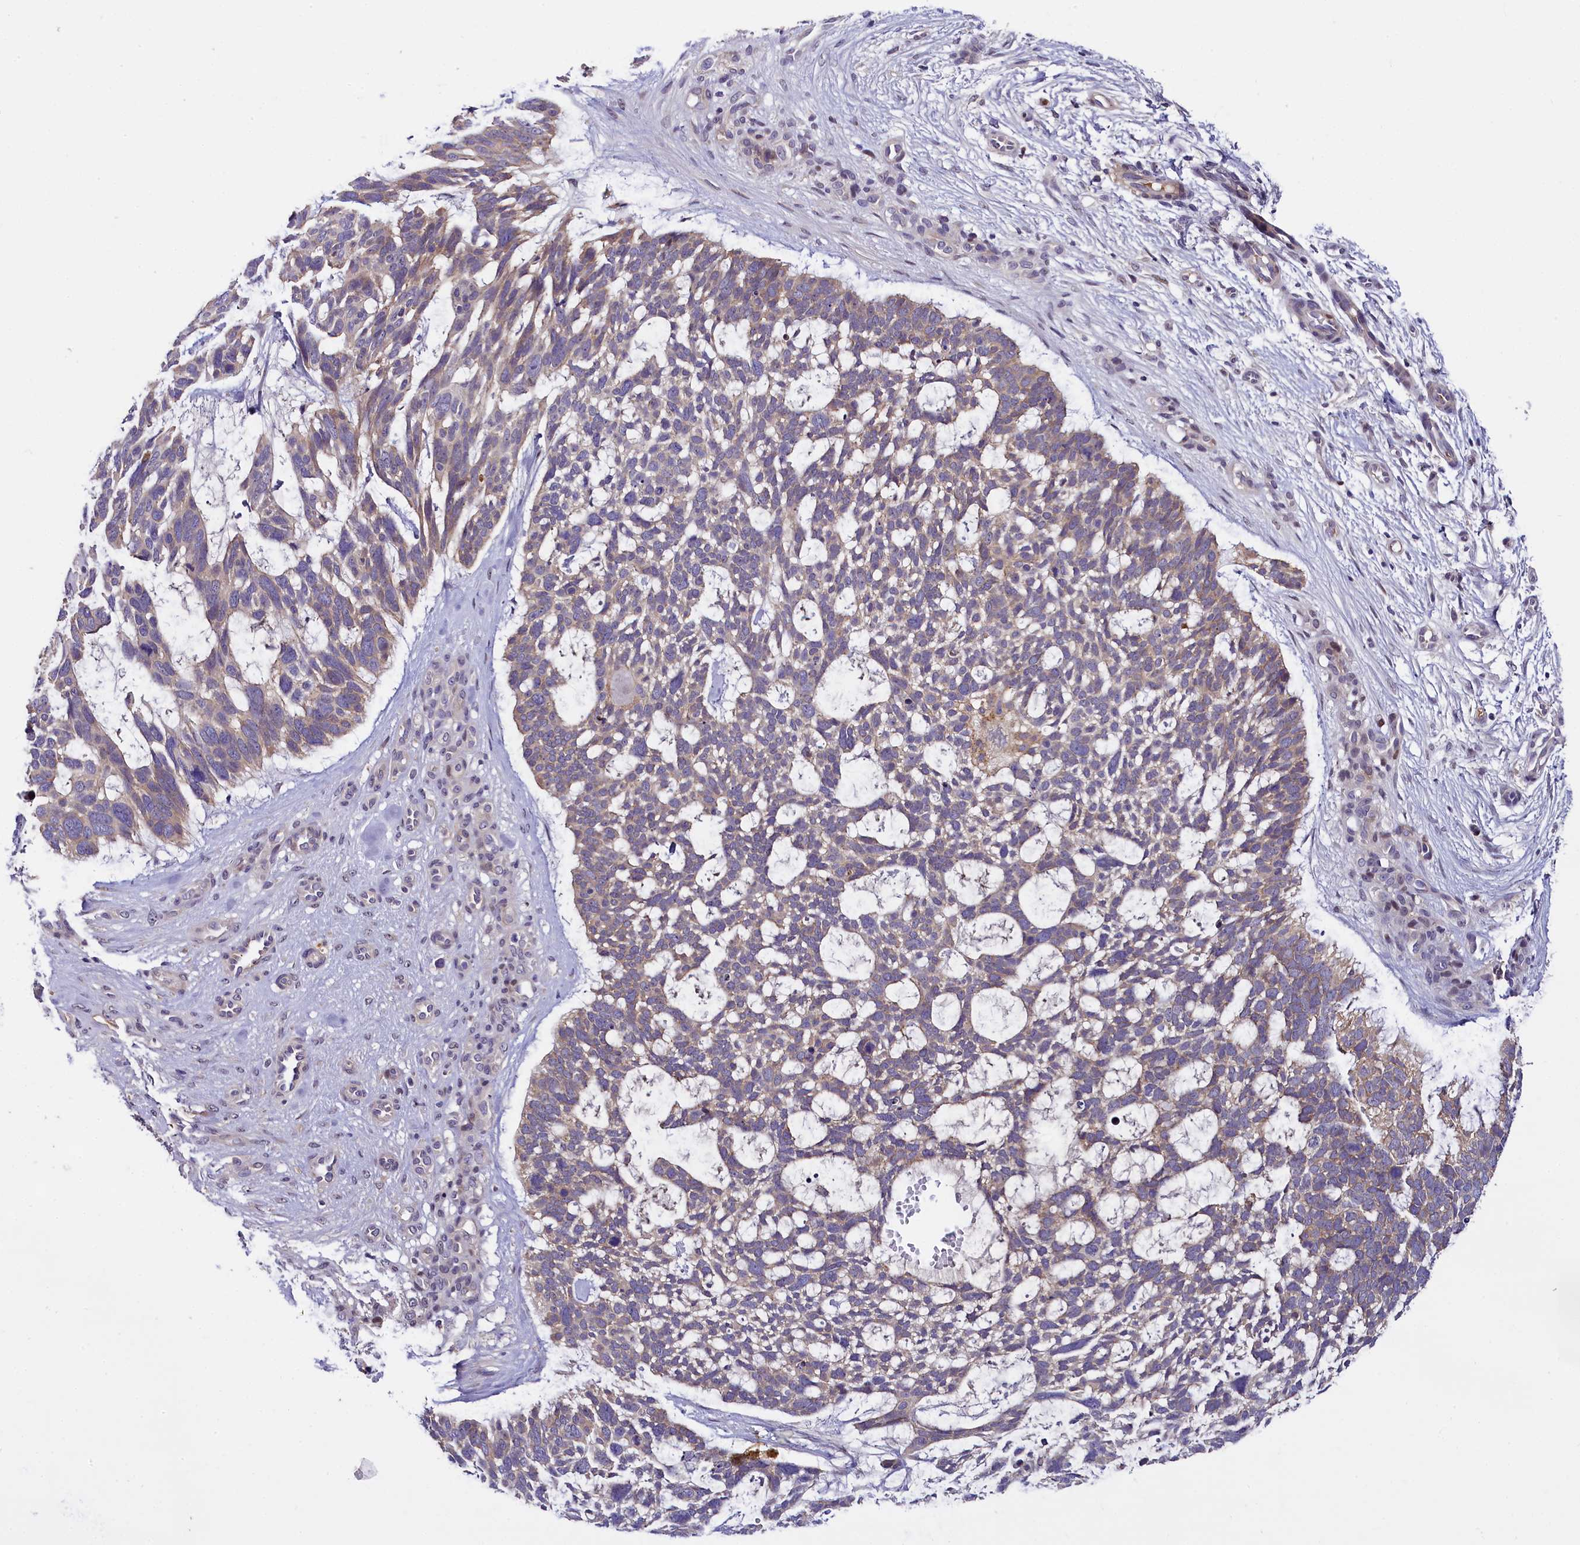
{"staining": {"intensity": "weak", "quantity": "25%-75%", "location": "cytoplasmic/membranous"}, "tissue": "skin cancer", "cell_type": "Tumor cells", "image_type": "cancer", "snomed": [{"axis": "morphology", "description": "Basal cell carcinoma"}, {"axis": "topography", "description": "Skin"}], "caption": "Protein staining demonstrates weak cytoplasmic/membranous expression in about 25%-75% of tumor cells in skin cancer. (DAB IHC with brightfield microscopy, high magnification).", "gene": "ENKD1", "patient": {"sex": "male", "age": 88}}